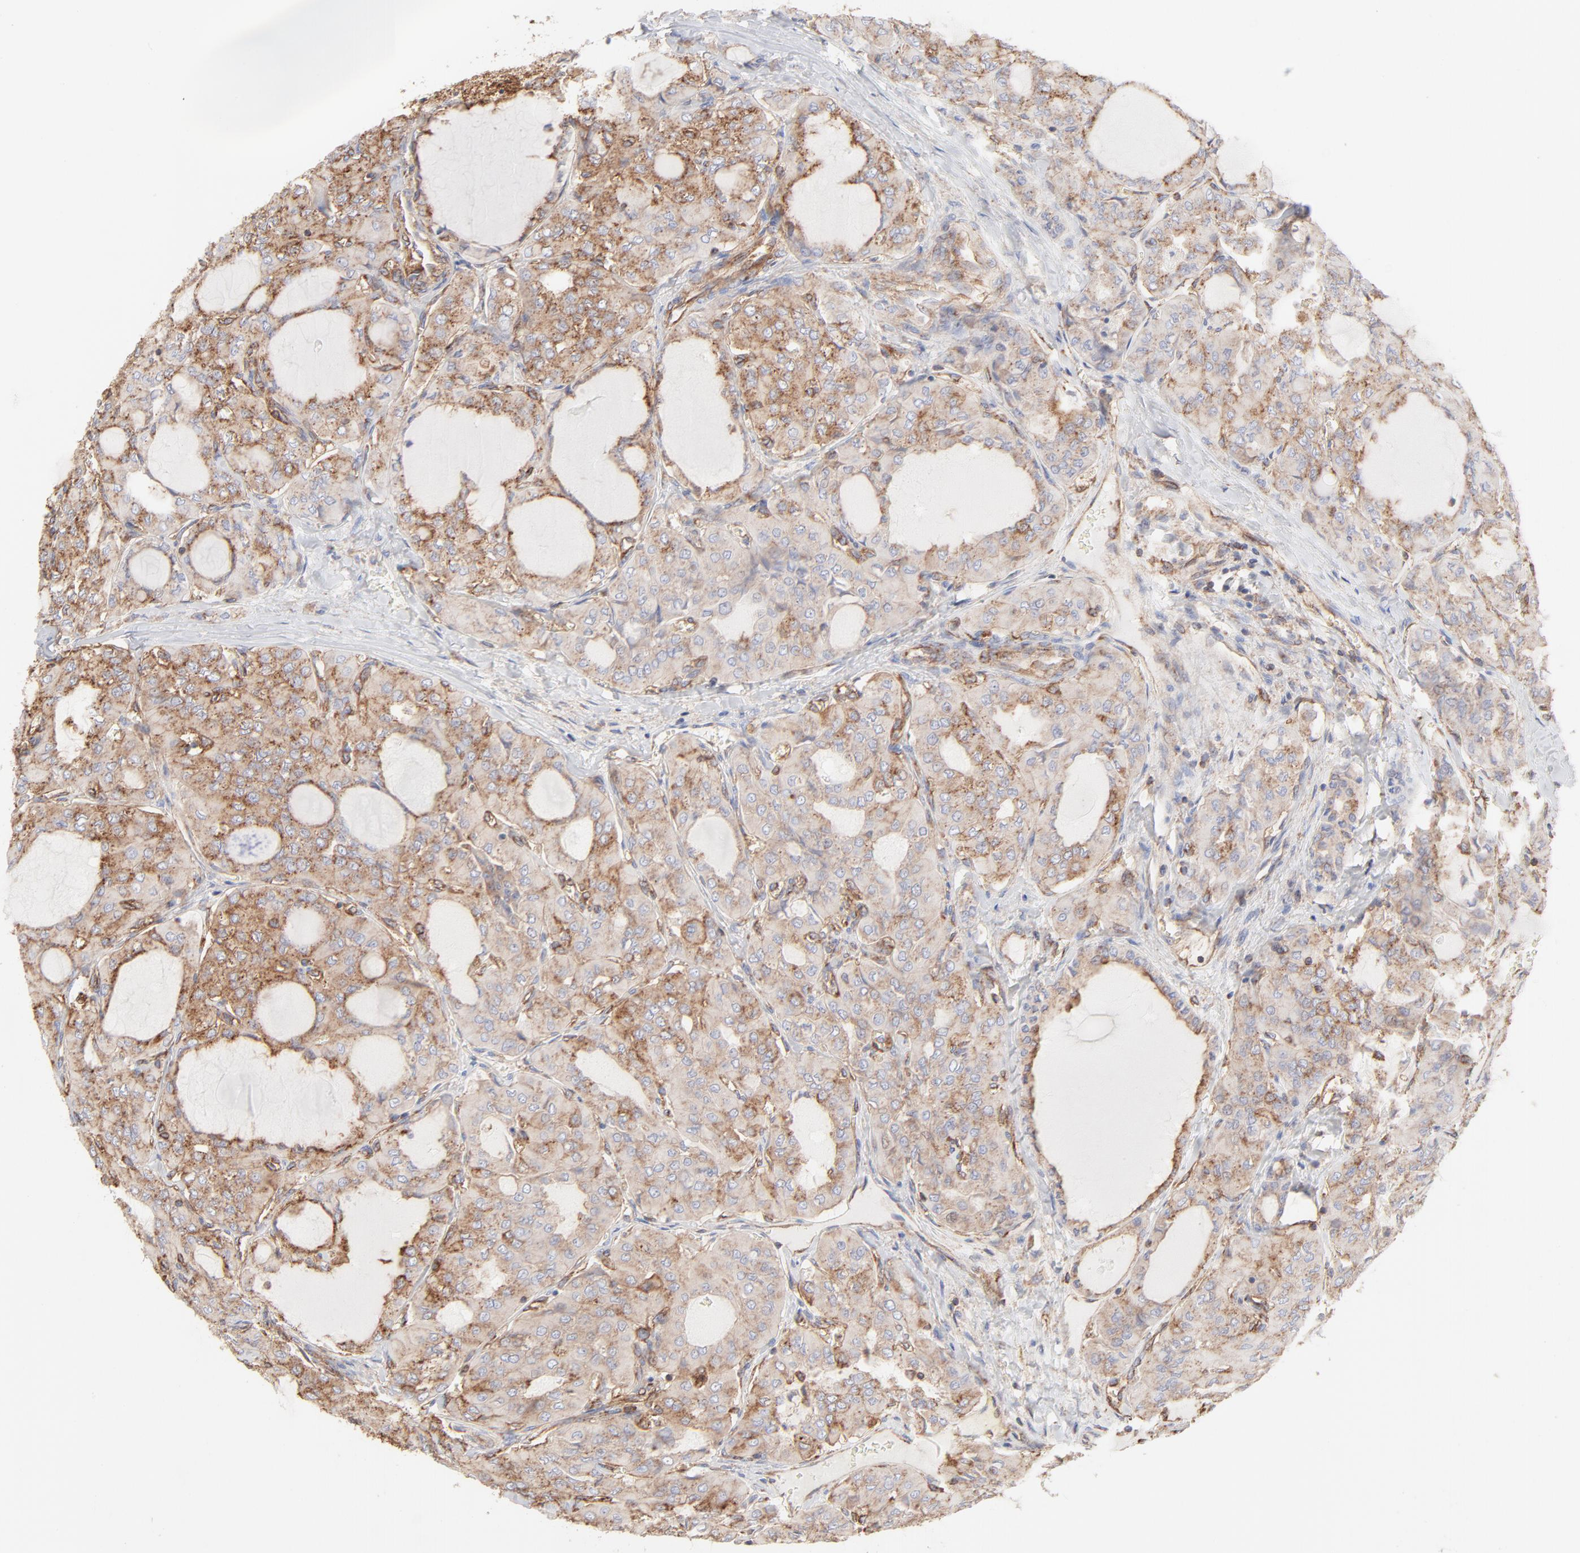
{"staining": {"intensity": "strong", "quantity": ">75%", "location": "cytoplasmic/membranous"}, "tissue": "thyroid cancer", "cell_type": "Tumor cells", "image_type": "cancer", "snomed": [{"axis": "morphology", "description": "Papillary adenocarcinoma, NOS"}, {"axis": "topography", "description": "Thyroid gland"}], "caption": "The immunohistochemical stain highlights strong cytoplasmic/membranous positivity in tumor cells of thyroid cancer tissue.", "gene": "CLTB", "patient": {"sex": "male", "age": 20}}